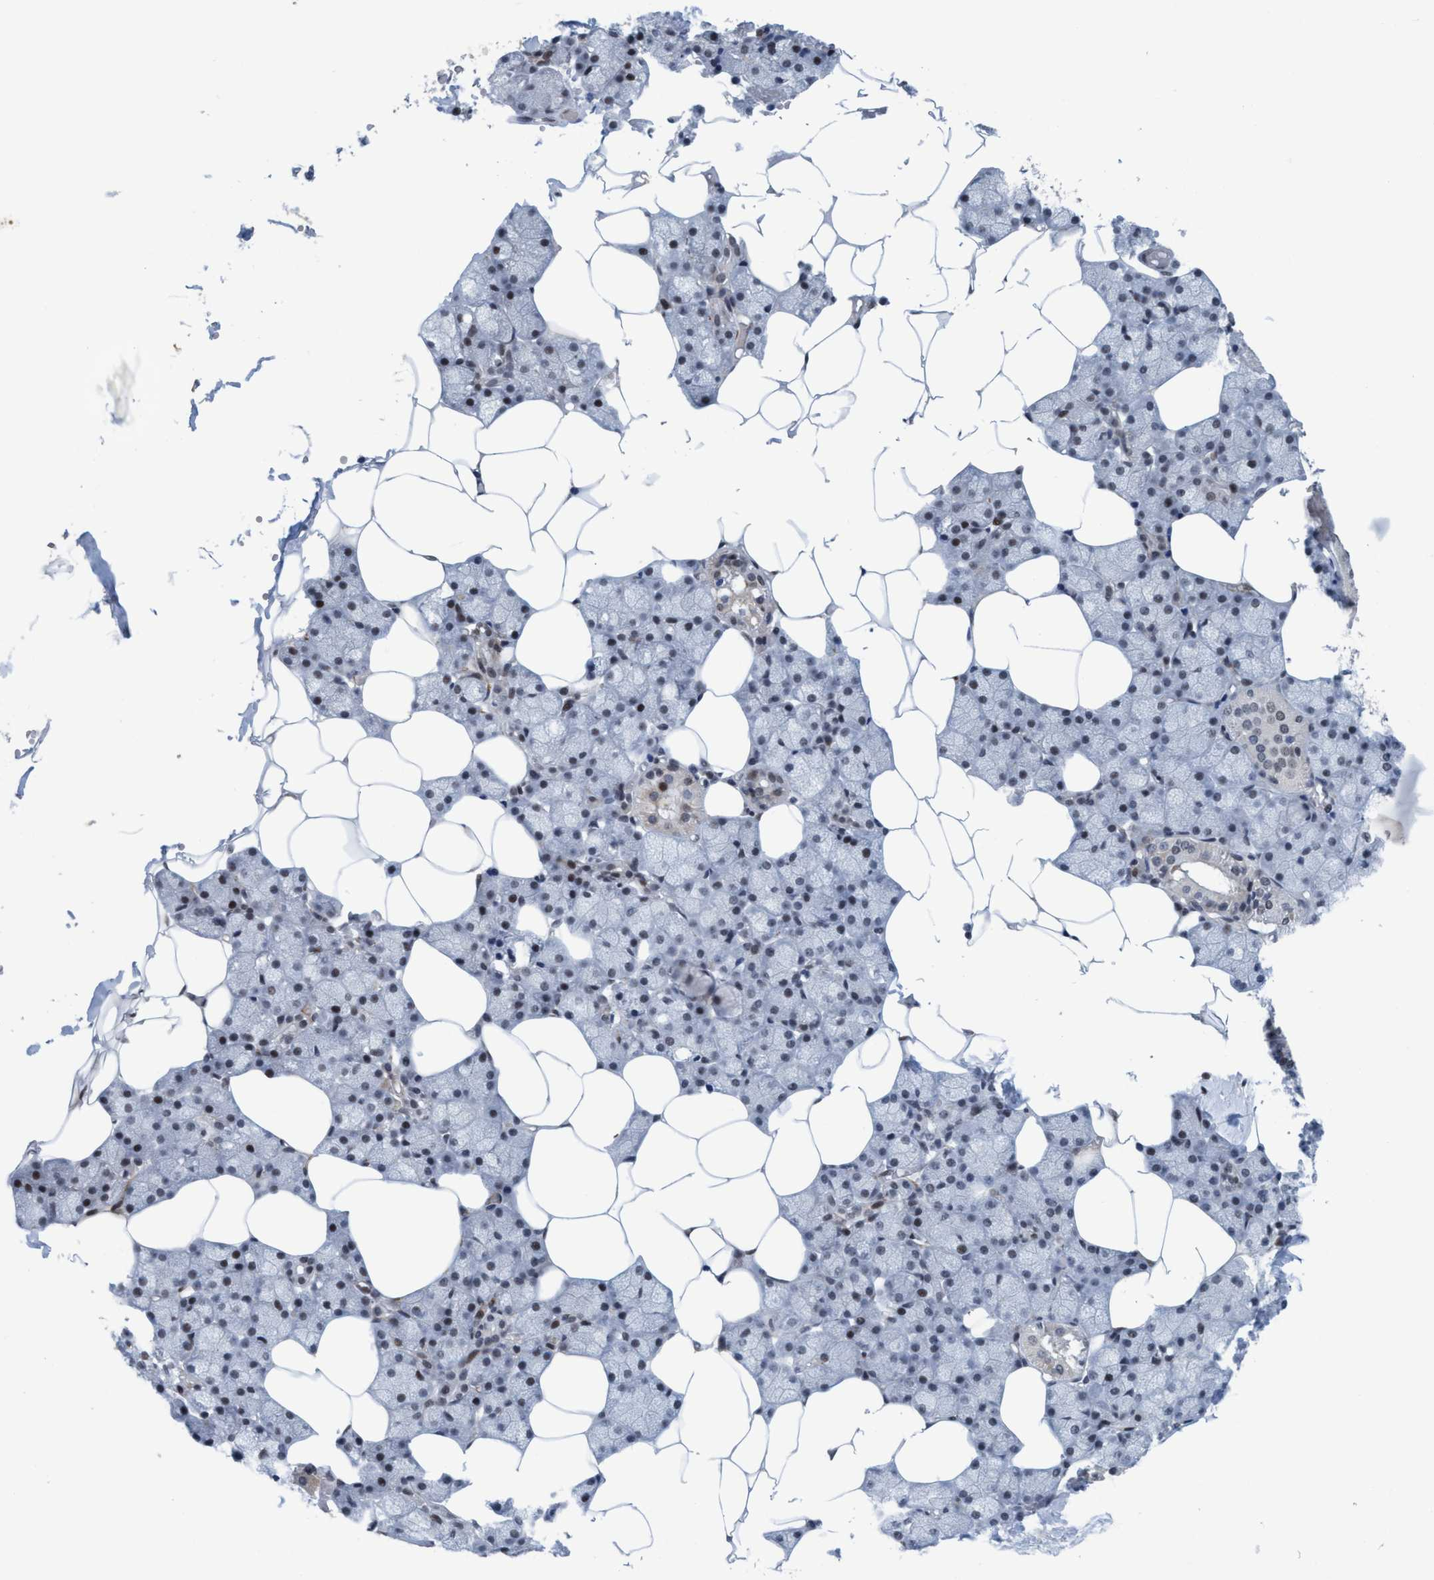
{"staining": {"intensity": "strong", "quantity": "25%-75%", "location": "nuclear"}, "tissue": "salivary gland", "cell_type": "Glandular cells", "image_type": "normal", "snomed": [{"axis": "morphology", "description": "Normal tissue, NOS"}, {"axis": "topography", "description": "Salivary gland"}], "caption": "Human salivary gland stained with a brown dye displays strong nuclear positive positivity in approximately 25%-75% of glandular cells.", "gene": "CWC27", "patient": {"sex": "male", "age": 62}}